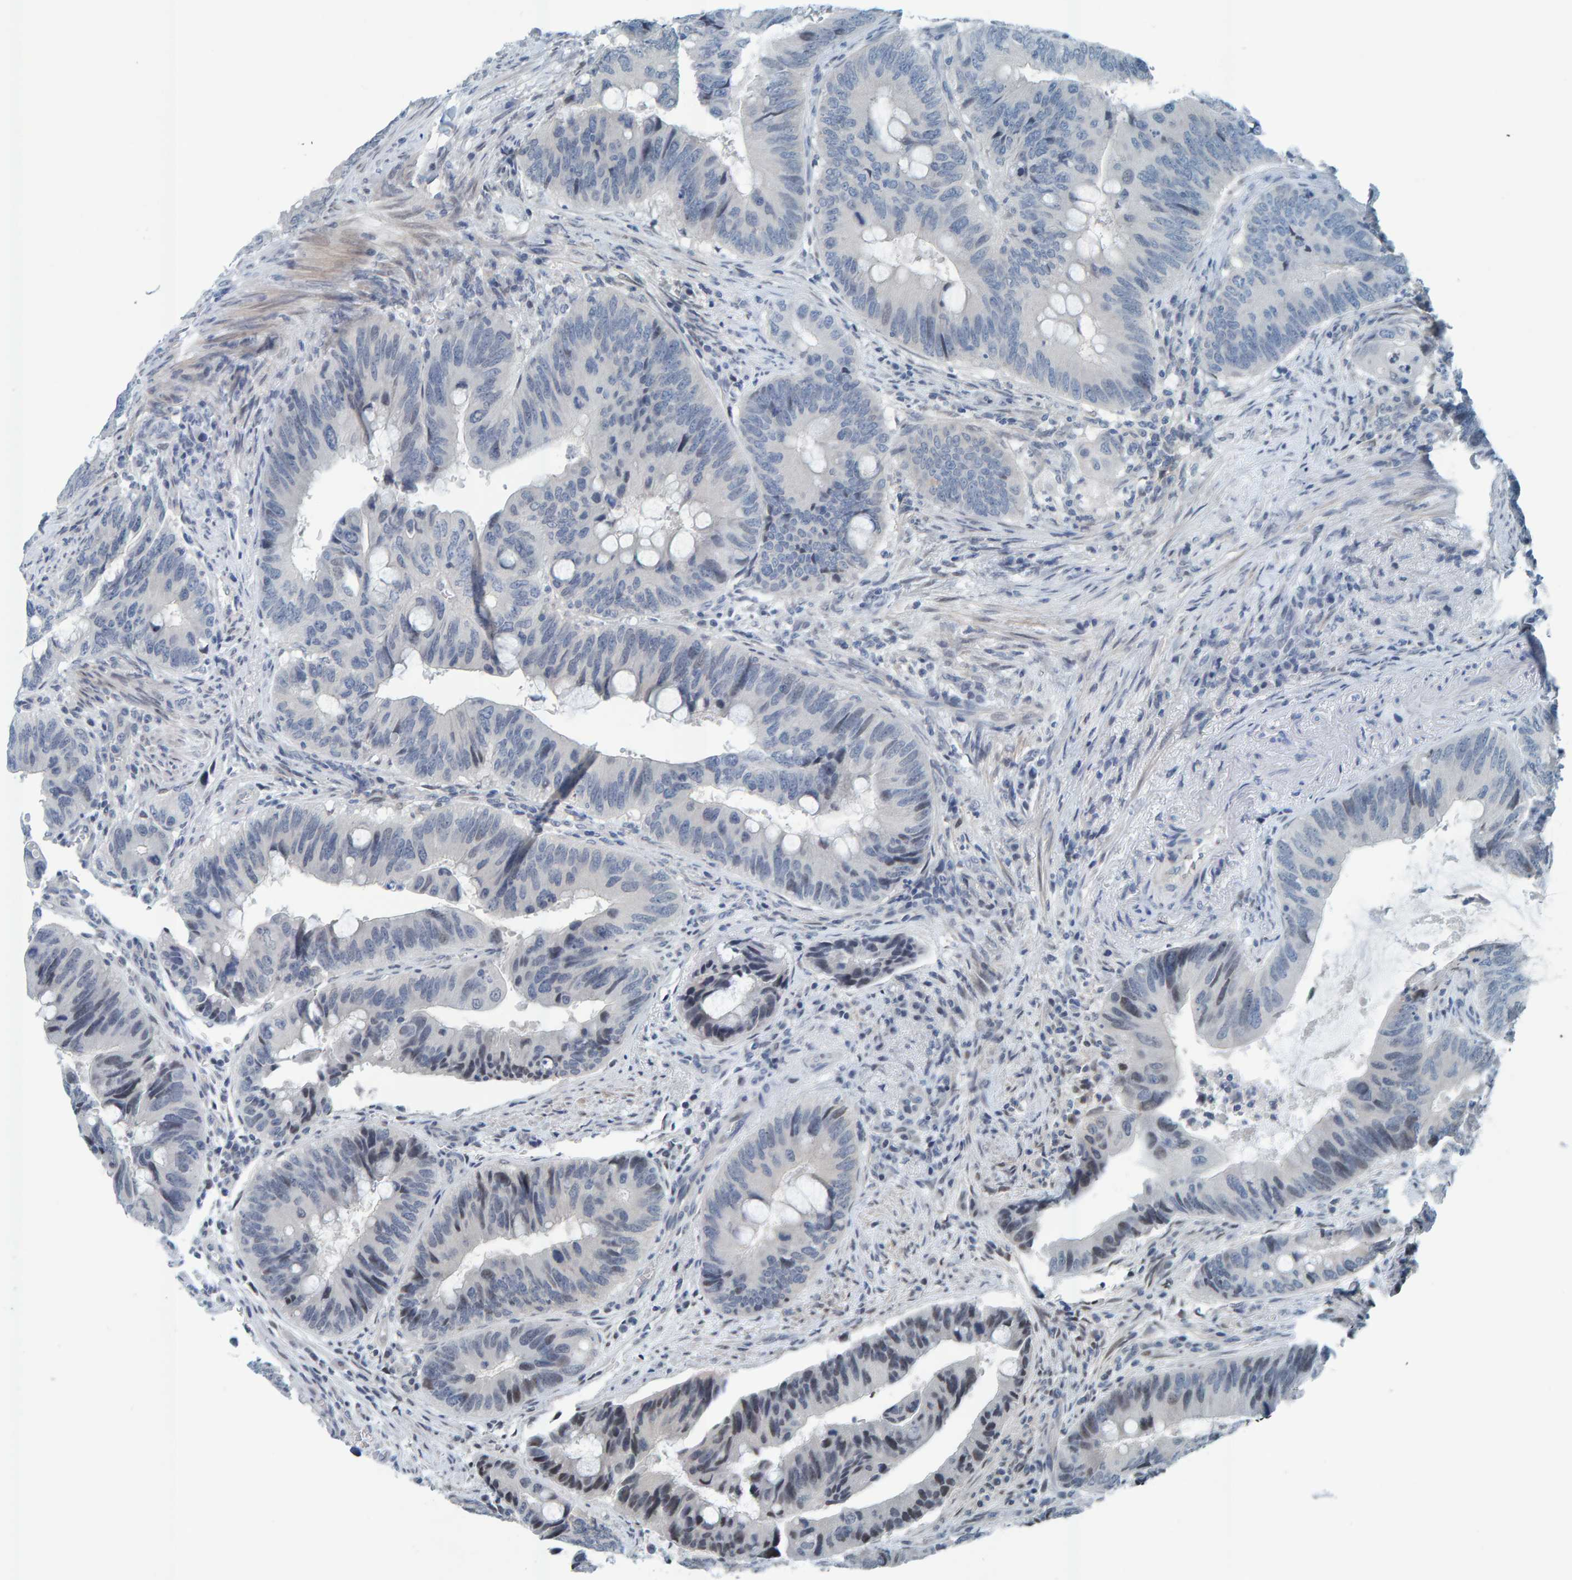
{"staining": {"intensity": "weak", "quantity": "<25%", "location": "nuclear"}, "tissue": "colorectal cancer", "cell_type": "Tumor cells", "image_type": "cancer", "snomed": [{"axis": "morphology", "description": "Adenocarcinoma, NOS"}, {"axis": "topography", "description": "Colon"}], "caption": "The immunohistochemistry photomicrograph has no significant positivity in tumor cells of colorectal cancer tissue.", "gene": "CNP", "patient": {"sex": "male", "age": 71}}